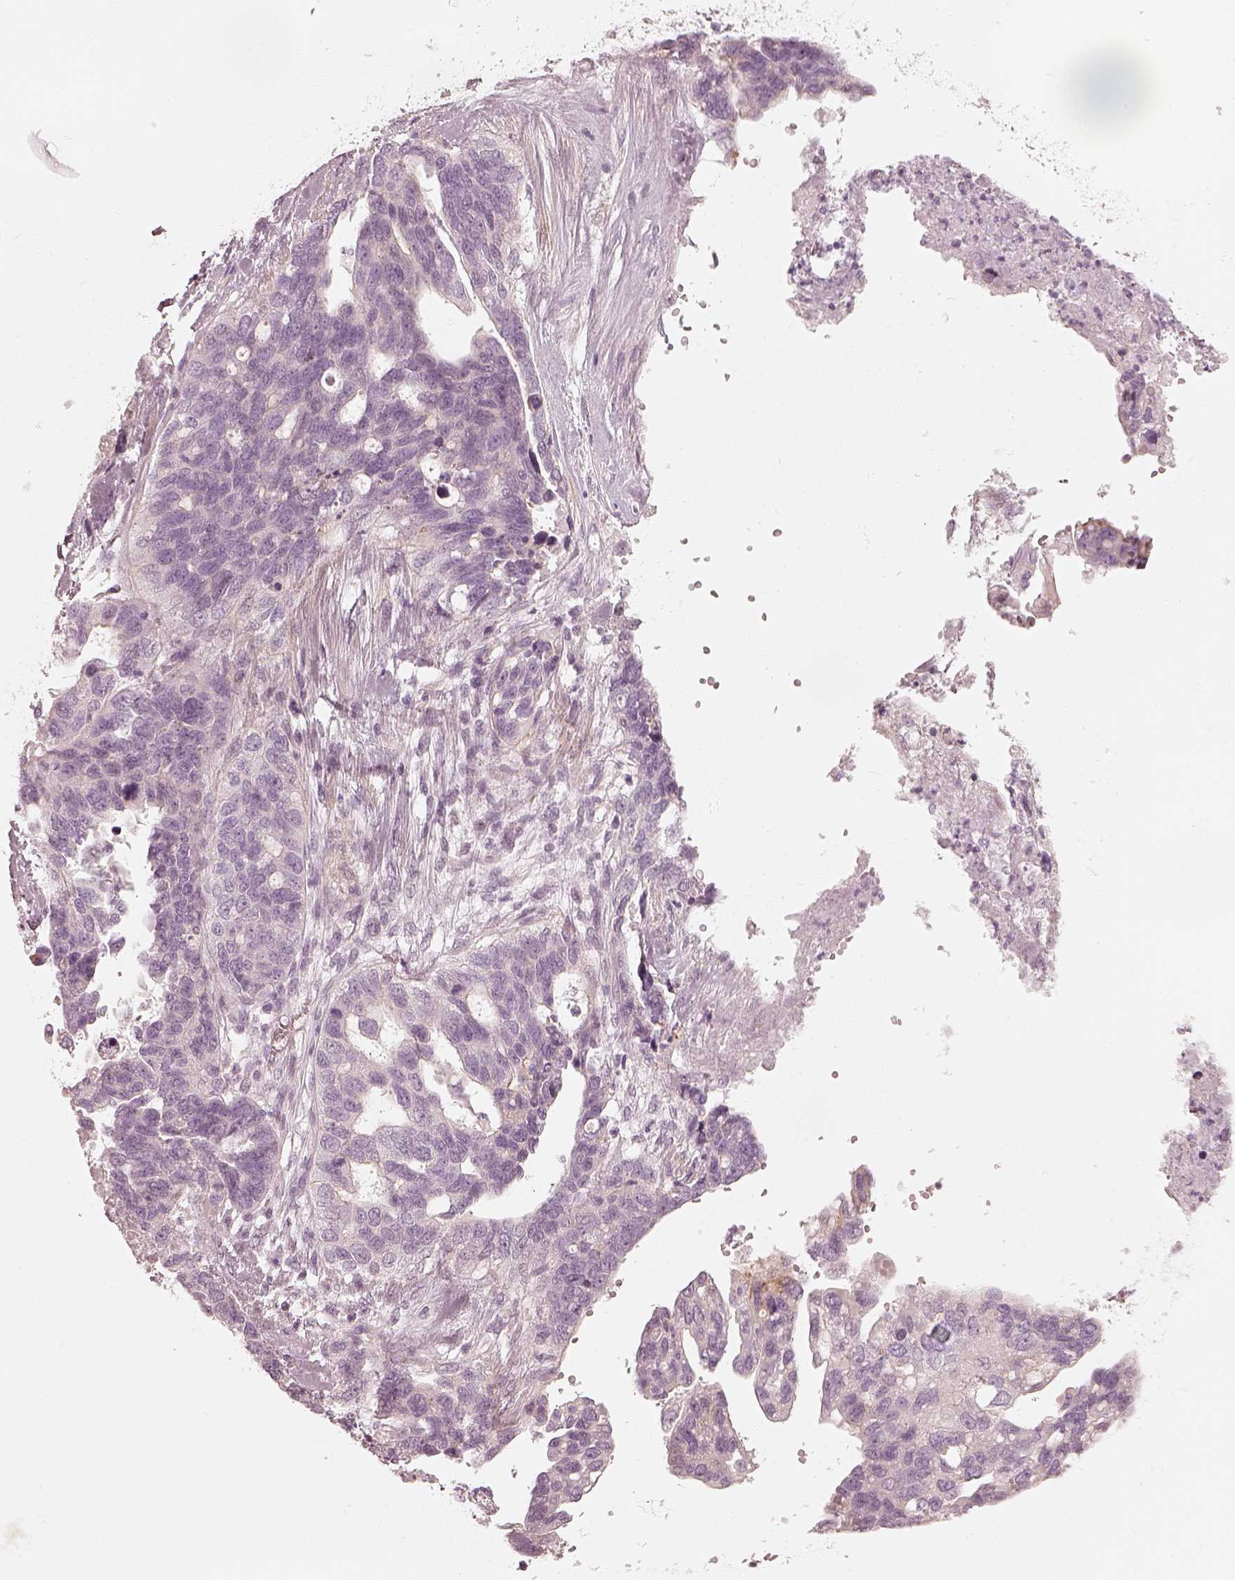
{"staining": {"intensity": "negative", "quantity": "none", "location": "none"}, "tissue": "ovarian cancer", "cell_type": "Tumor cells", "image_type": "cancer", "snomed": [{"axis": "morphology", "description": "Cystadenocarcinoma, serous, NOS"}, {"axis": "topography", "description": "Ovary"}], "caption": "Histopathology image shows no significant protein staining in tumor cells of ovarian cancer (serous cystadenocarcinoma). (DAB (3,3'-diaminobenzidine) immunohistochemistry (IHC), high magnification).", "gene": "SPATA24", "patient": {"sex": "female", "age": 69}}